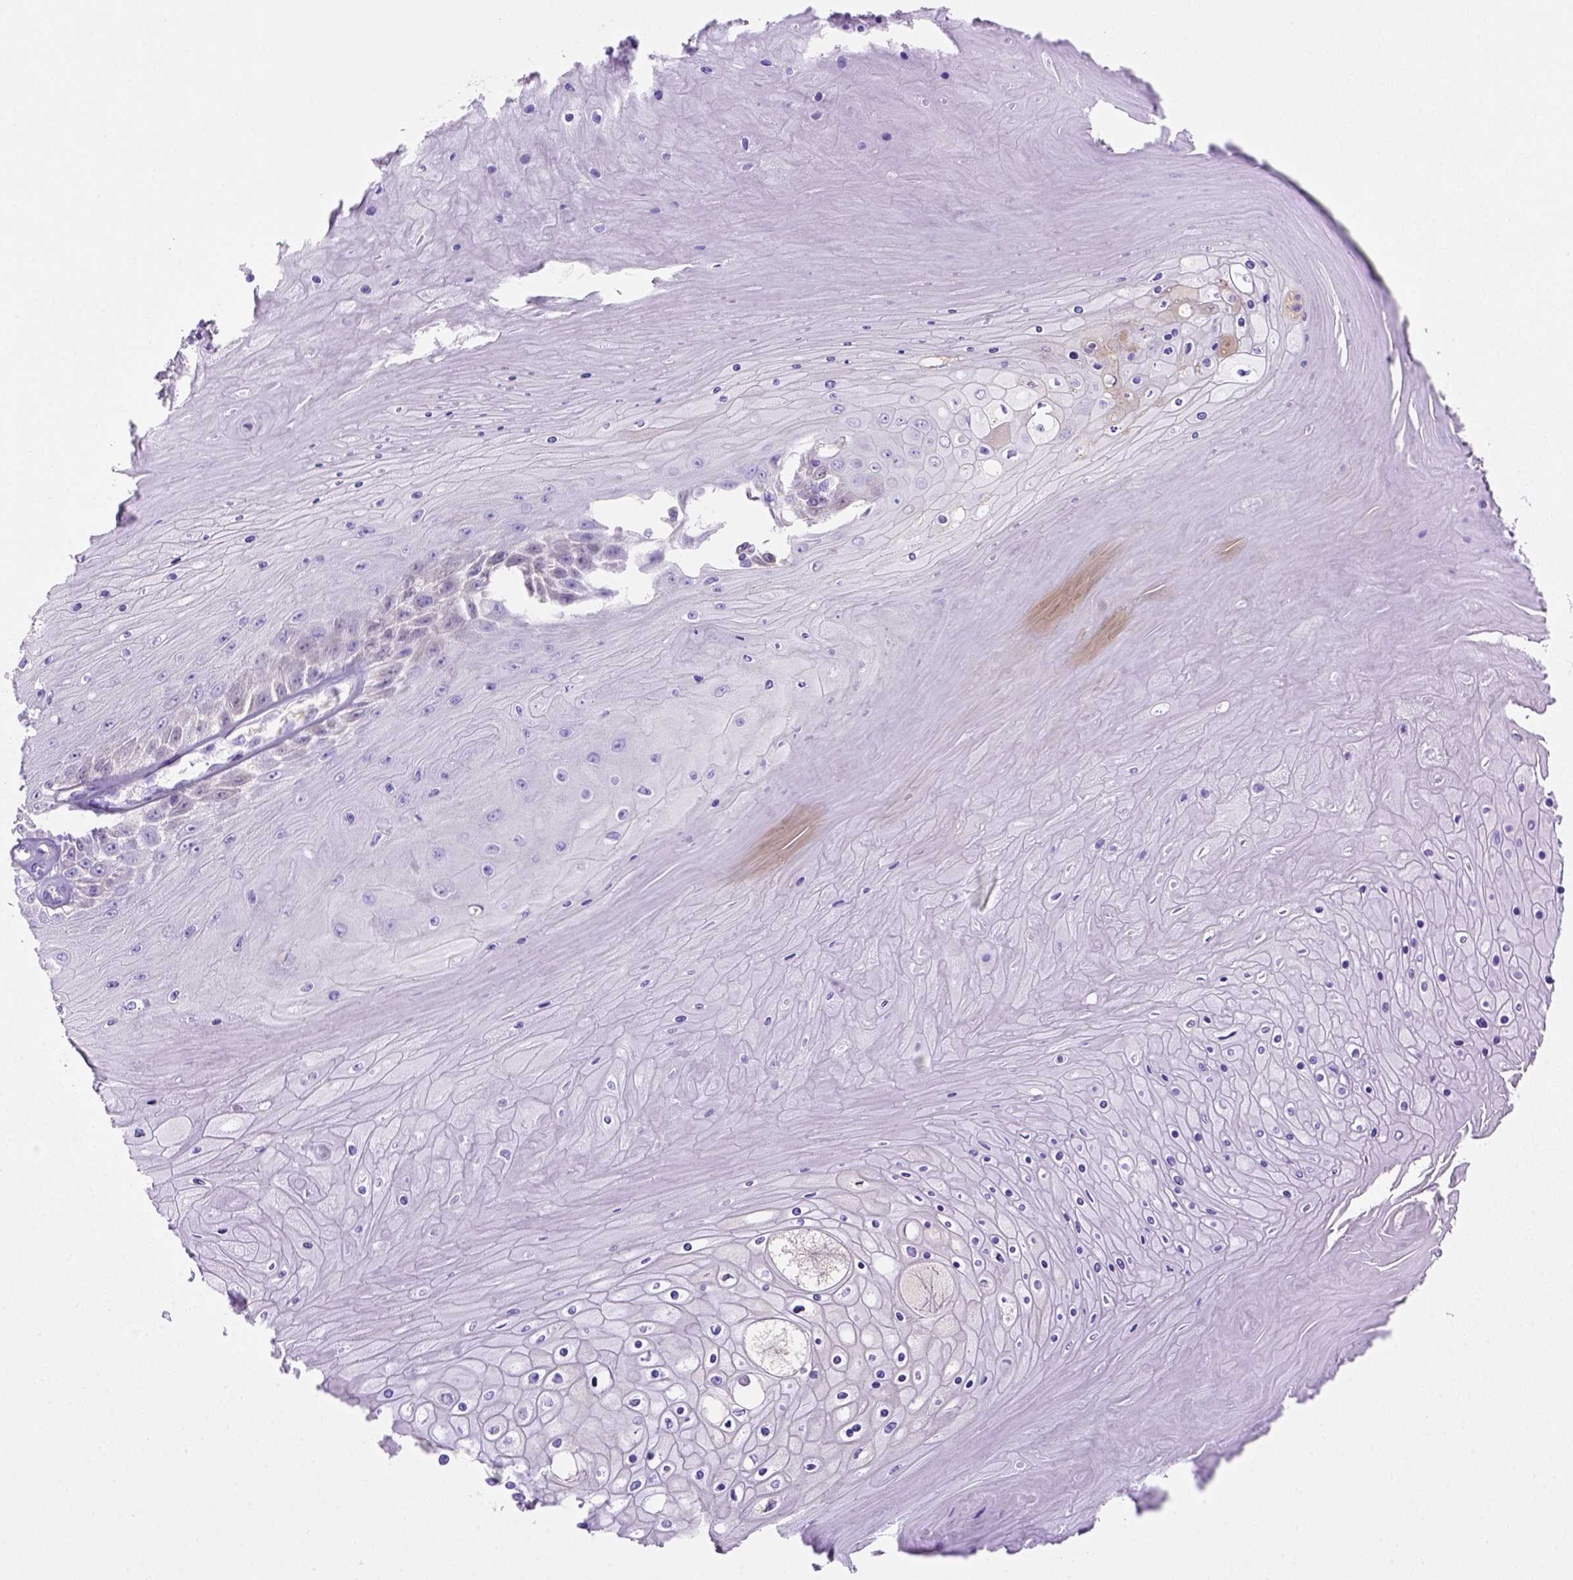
{"staining": {"intensity": "negative", "quantity": "none", "location": "none"}, "tissue": "skin cancer", "cell_type": "Tumor cells", "image_type": "cancer", "snomed": [{"axis": "morphology", "description": "Squamous cell carcinoma, NOS"}, {"axis": "topography", "description": "Skin"}], "caption": "Immunohistochemical staining of squamous cell carcinoma (skin) exhibits no significant staining in tumor cells.", "gene": "SIRPD", "patient": {"sex": "male", "age": 62}}